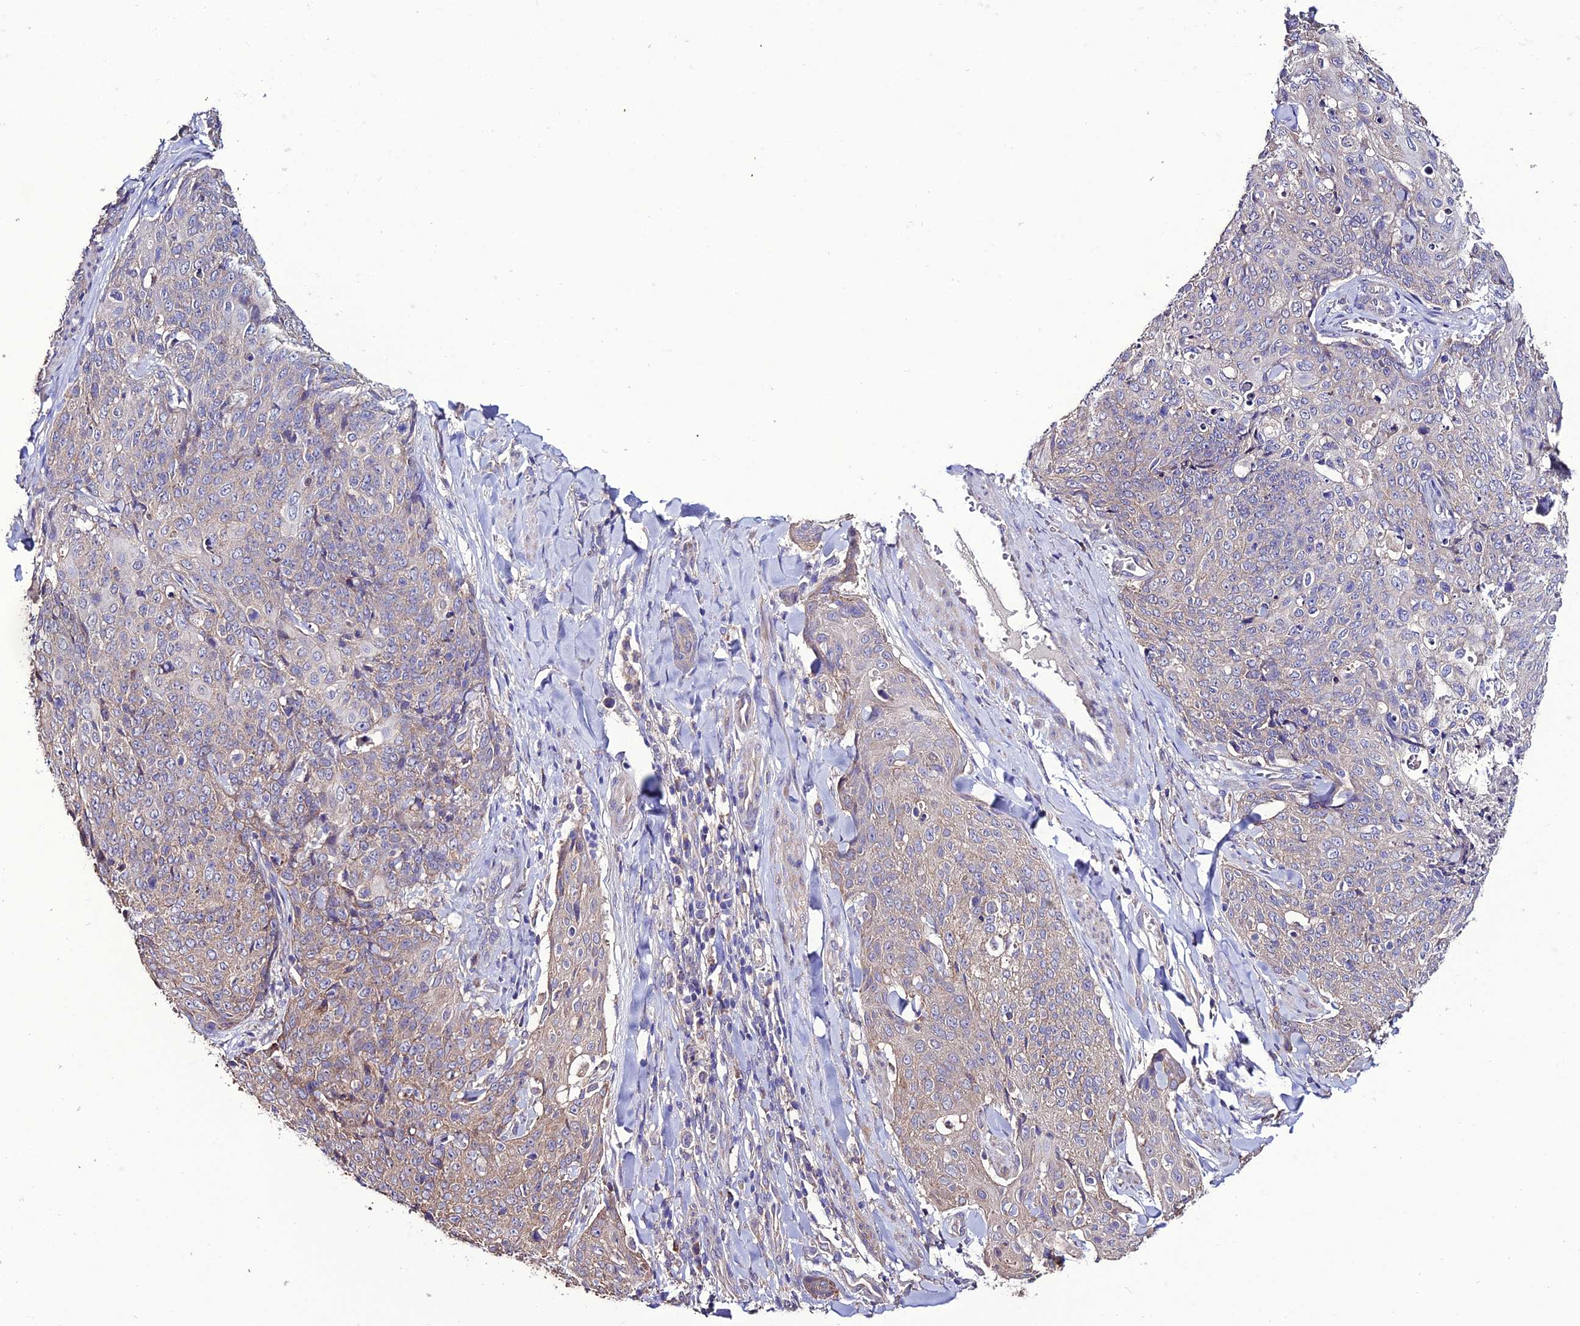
{"staining": {"intensity": "weak", "quantity": "<25%", "location": "cytoplasmic/membranous"}, "tissue": "skin cancer", "cell_type": "Tumor cells", "image_type": "cancer", "snomed": [{"axis": "morphology", "description": "Squamous cell carcinoma, NOS"}, {"axis": "topography", "description": "Skin"}, {"axis": "topography", "description": "Vulva"}], "caption": "This is an immunohistochemistry (IHC) micrograph of human skin cancer (squamous cell carcinoma). There is no positivity in tumor cells.", "gene": "HOGA1", "patient": {"sex": "female", "age": 85}}